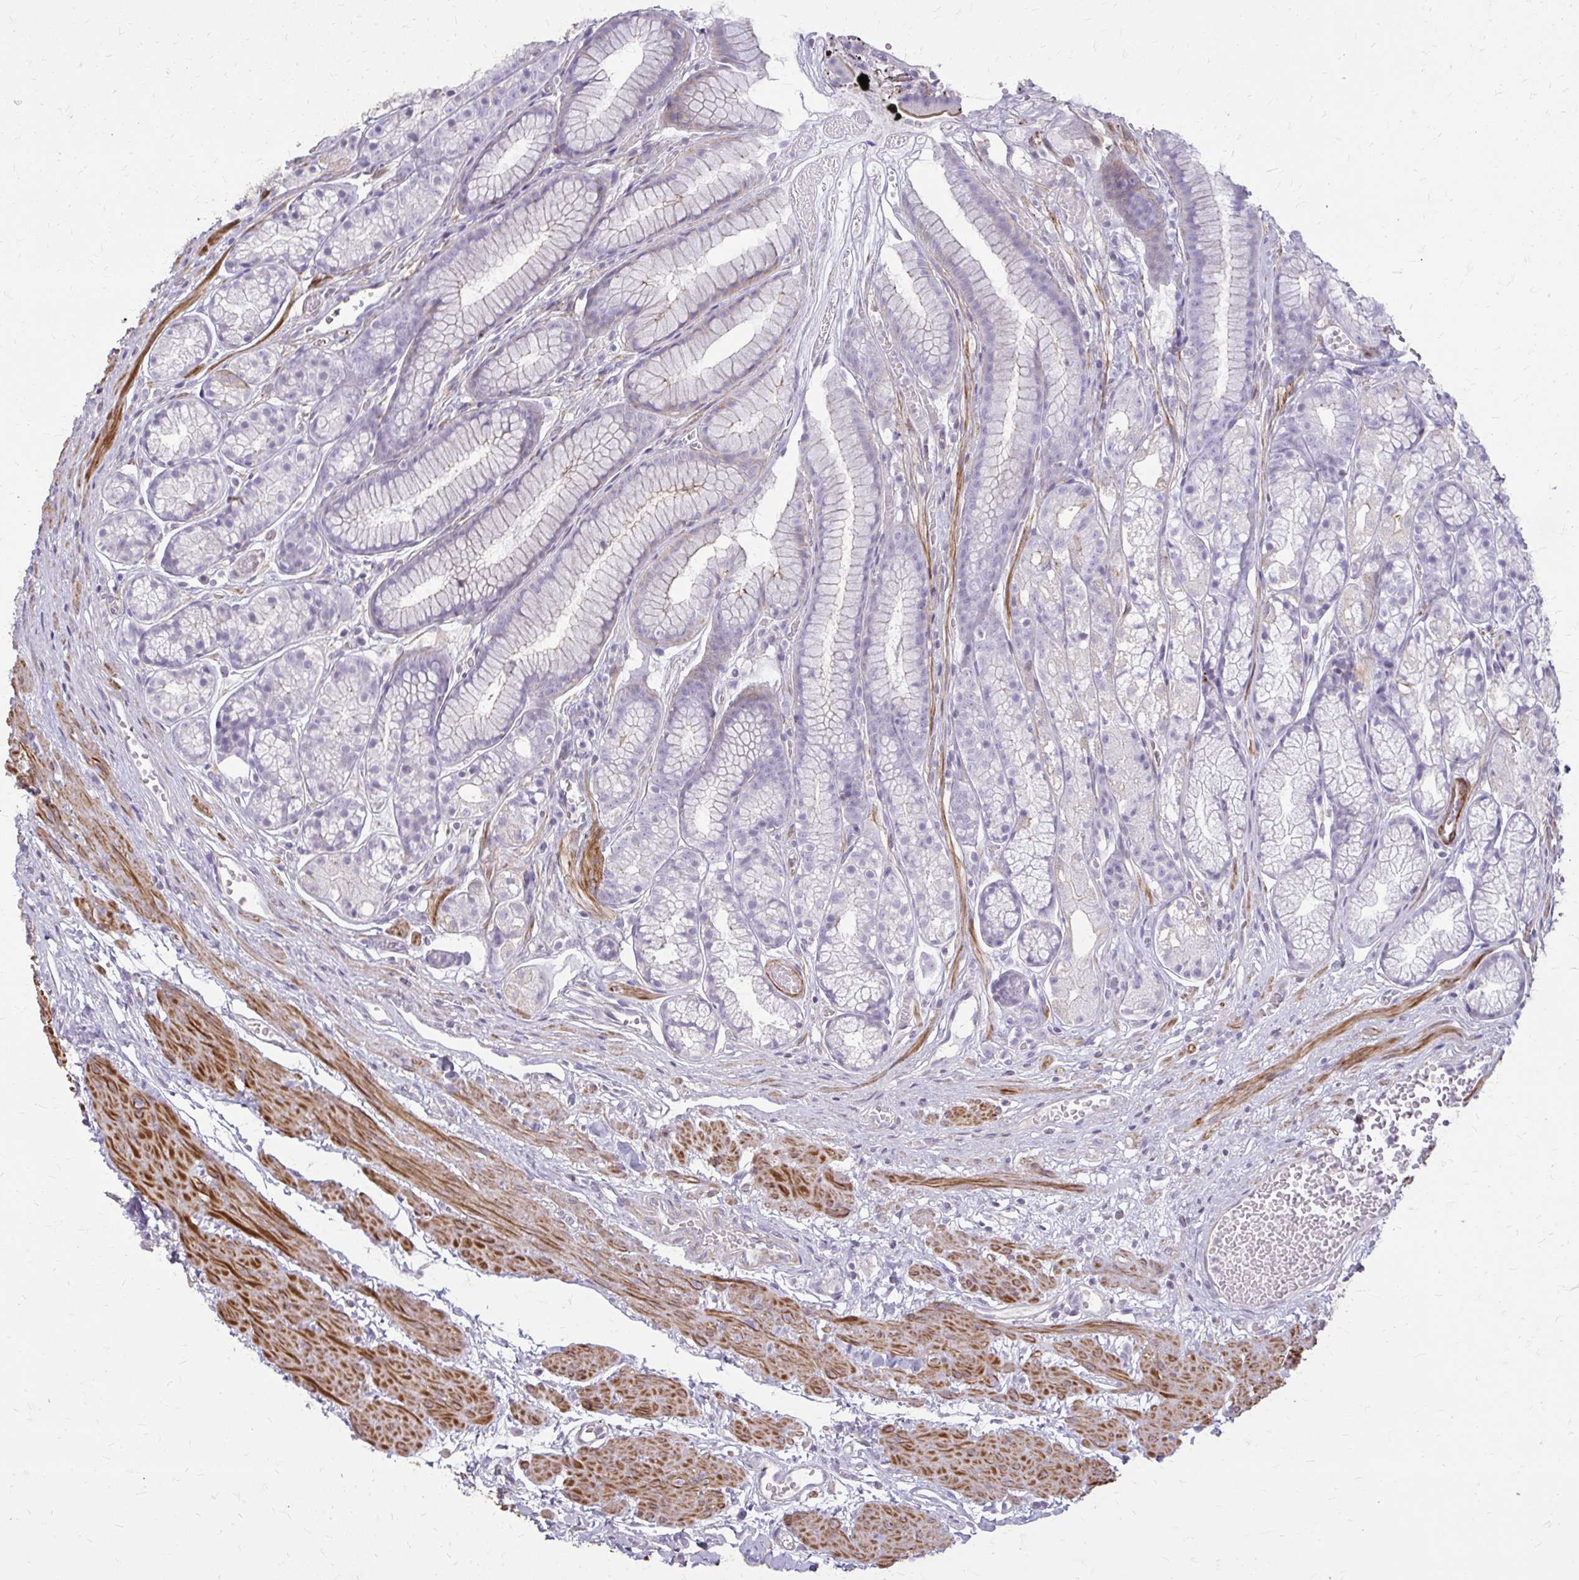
{"staining": {"intensity": "moderate", "quantity": "<25%", "location": "cytoplasmic/membranous"}, "tissue": "stomach", "cell_type": "Glandular cells", "image_type": "normal", "snomed": [{"axis": "morphology", "description": "Normal tissue, NOS"}, {"axis": "topography", "description": "Smooth muscle"}, {"axis": "topography", "description": "Stomach"}], "caption": "Immunohistochemical staining of normal human stomach exhibits low levels of moderate cytoplasmic/membranous positivity in approximately <25% of glandular cells.", "gene": "TENM4", "patient": {"sex": "male", "age": 70}}